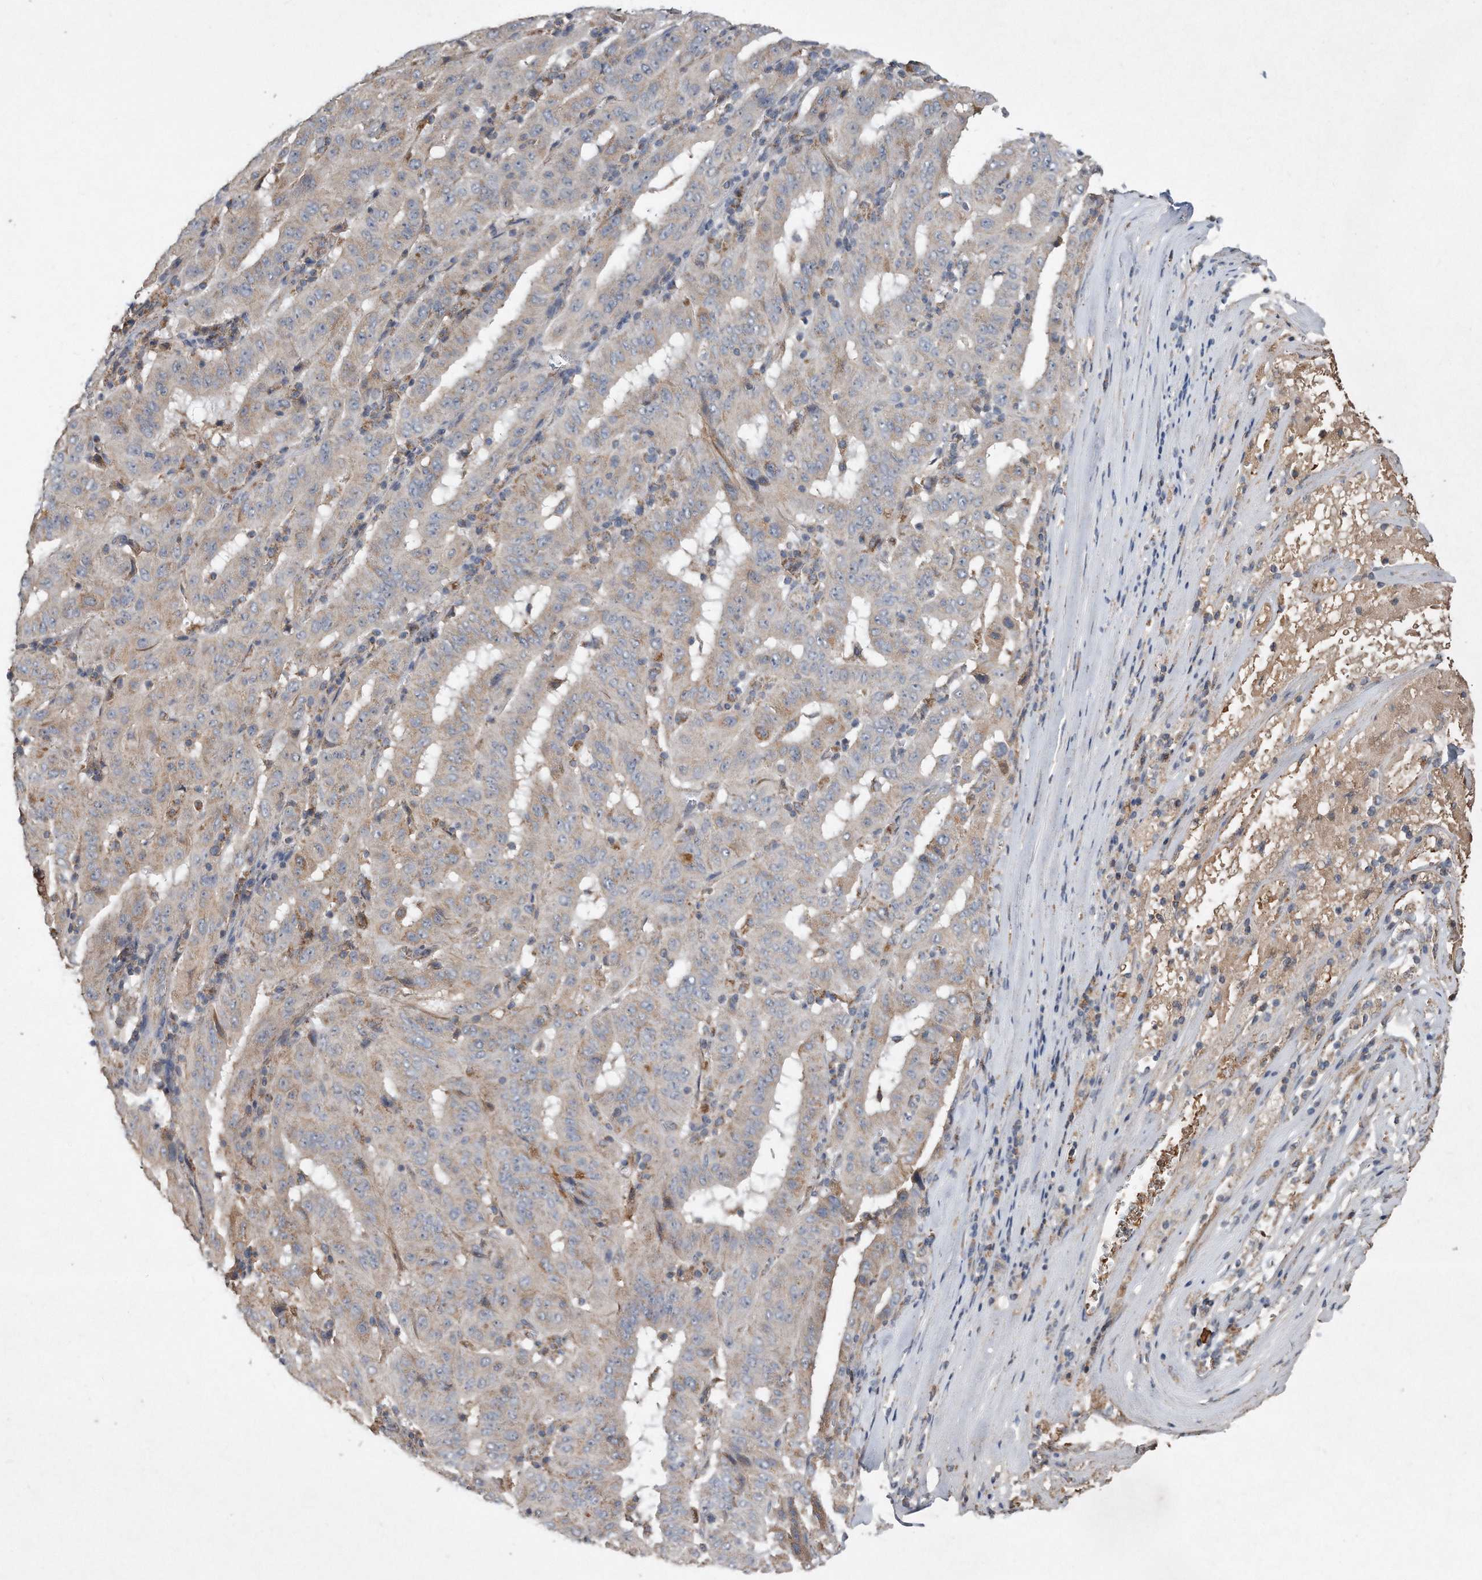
{"staining": {"intensity": "weak", "quantity": "<25%", "location": "cytoplasmic/membranous"}, "tissue": "pancreatic cancer", "cell_type": "Tumor cells", "image_type": "cancer", "snomed": [{"axis": "morphology", "description": "Adenocarcinoma, NOS"}, {"axis": "topography", "description": "Pancreas"}], "caption": "A high-resolution micrograph shows IHC staining of pancreatic cancer (adenocarcinoma), which demonstrates no significant expression in tumor cells.", "gene": "SDHA", "patient": {"sex": "male", "age": 63}}